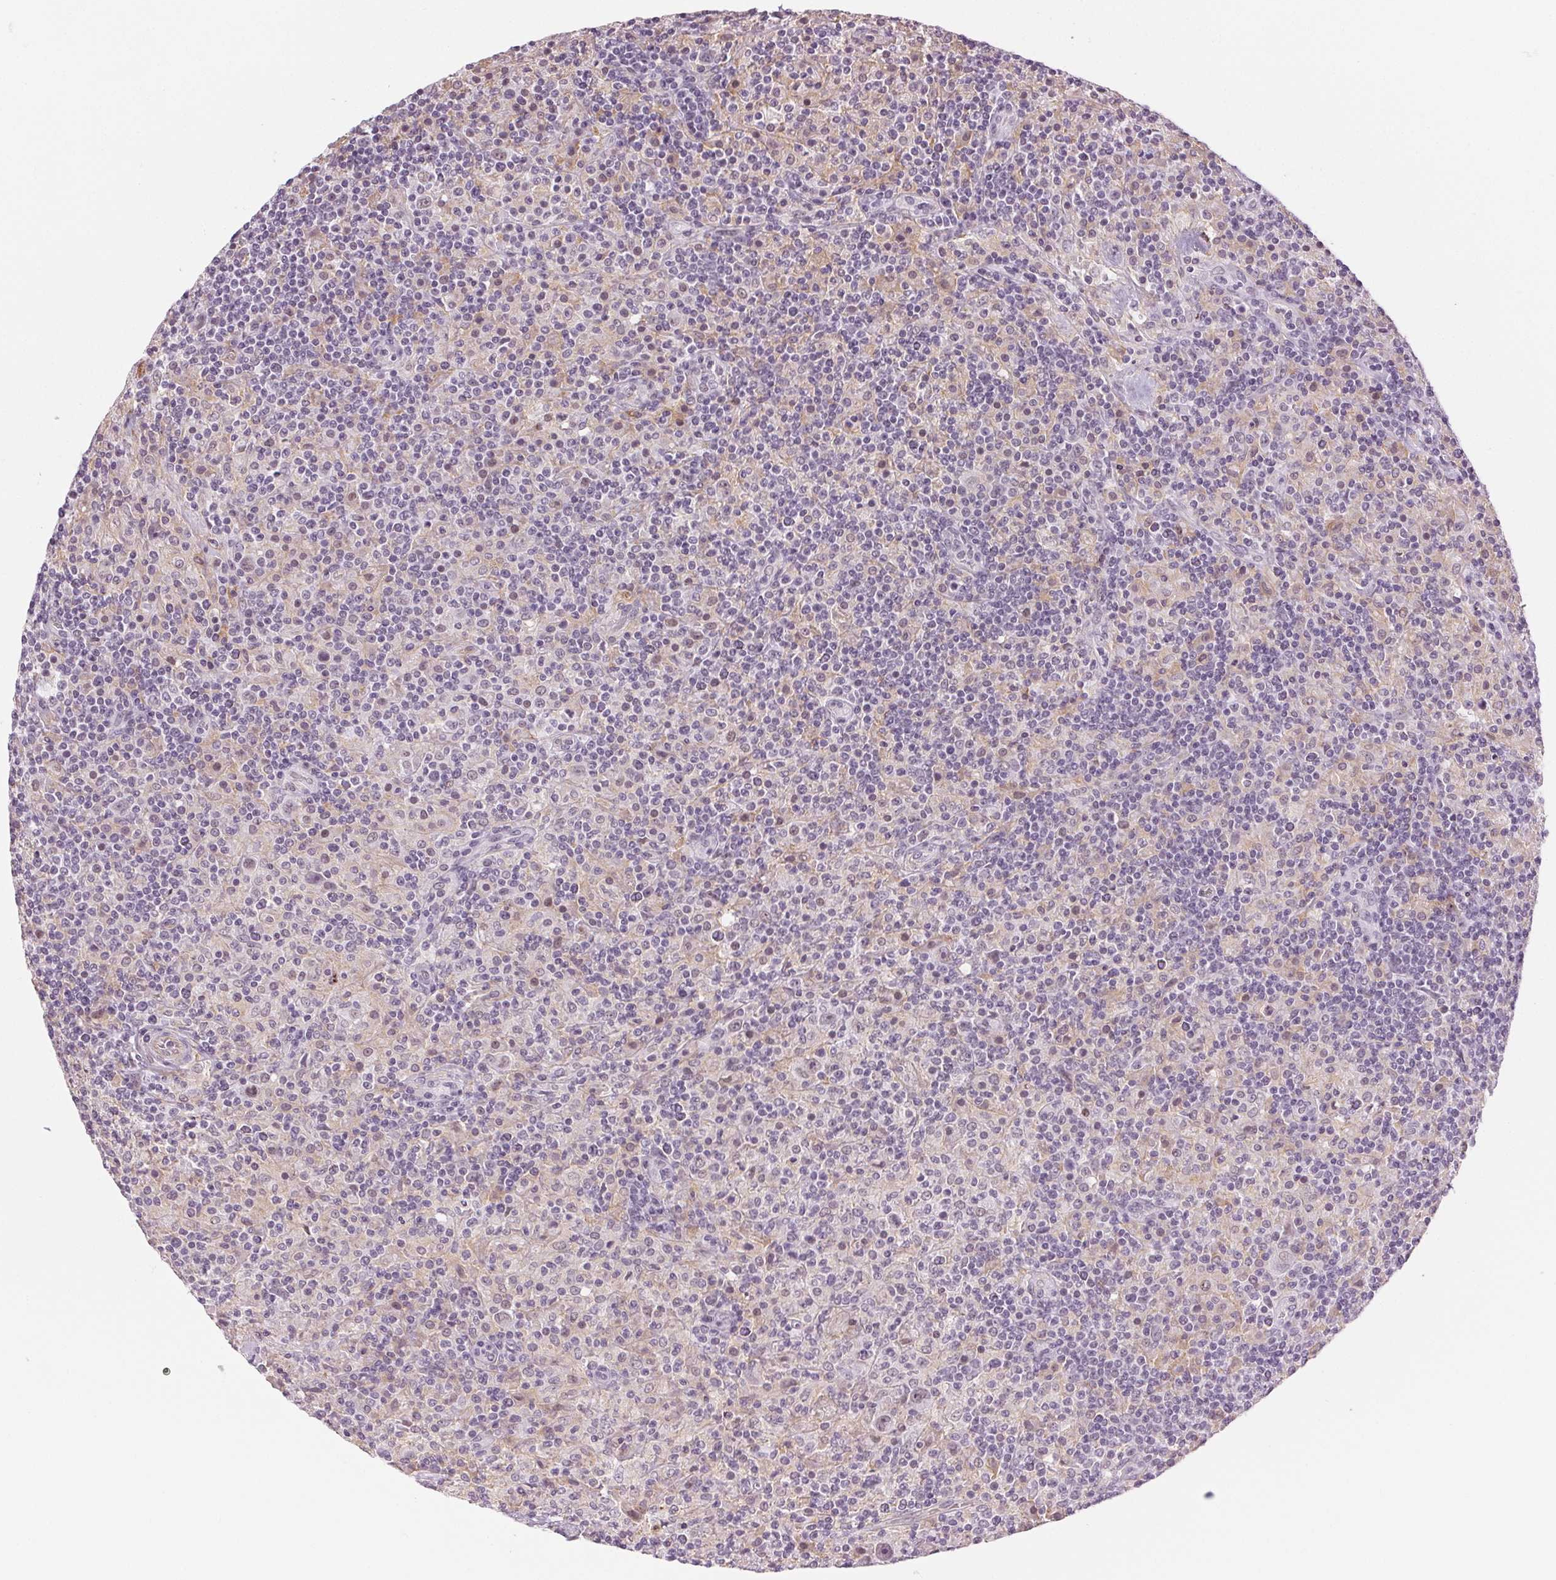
{"staining": {"intensity": "negative", "quantity": "none", "location": "none"}, "tissue": "lymphoma", "cell_type": "Tumor cells", "image_type": "cancer", "snomed": [{"axis": "morphology", "description": "Hodgkin's disease, NOS"}, {"axis": "topography", "description": "Lymph node"}], "caption": "Immunohistochemistry of lymphoma reveals no positivity in tumor cells.", "gene": "AIF1L", "patient": {"sex": "male", "age": 70}}